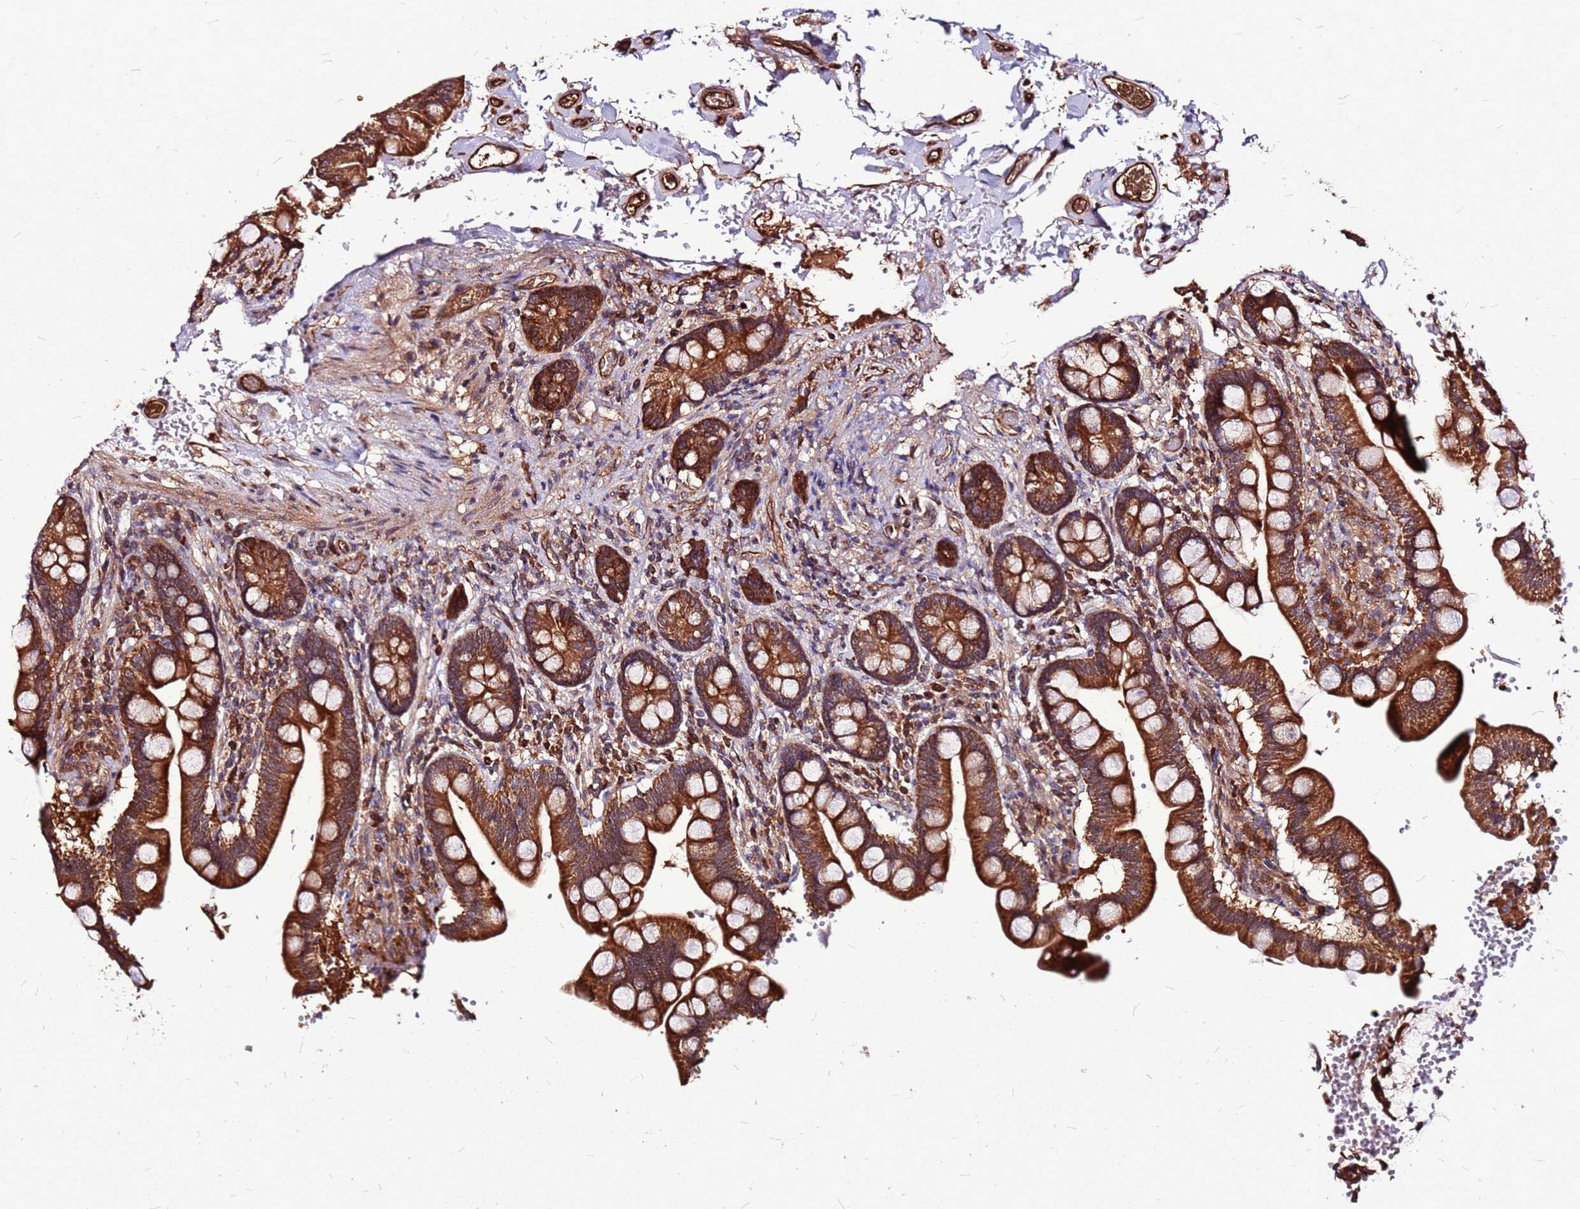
{"staining": {"intensity": "strong", "quantity": ">75%", "location": "cytoplasmic/membranous"}, "tissue": "small intestine", "cell_type": "Glandular cells", "image_type": "normal", "snomed": [{"axis": "morphology", "description": "Normal tissue, NOS"}, {"axis": "topography", "description": "Small intestine"}], "caption": "Benign small intestine shows strong cytoplasmic/membranous positivity in approximately >75% of glandular cells.", "gene": "LYPLAL1", "patient": {"sex": "female", "age": 64}}